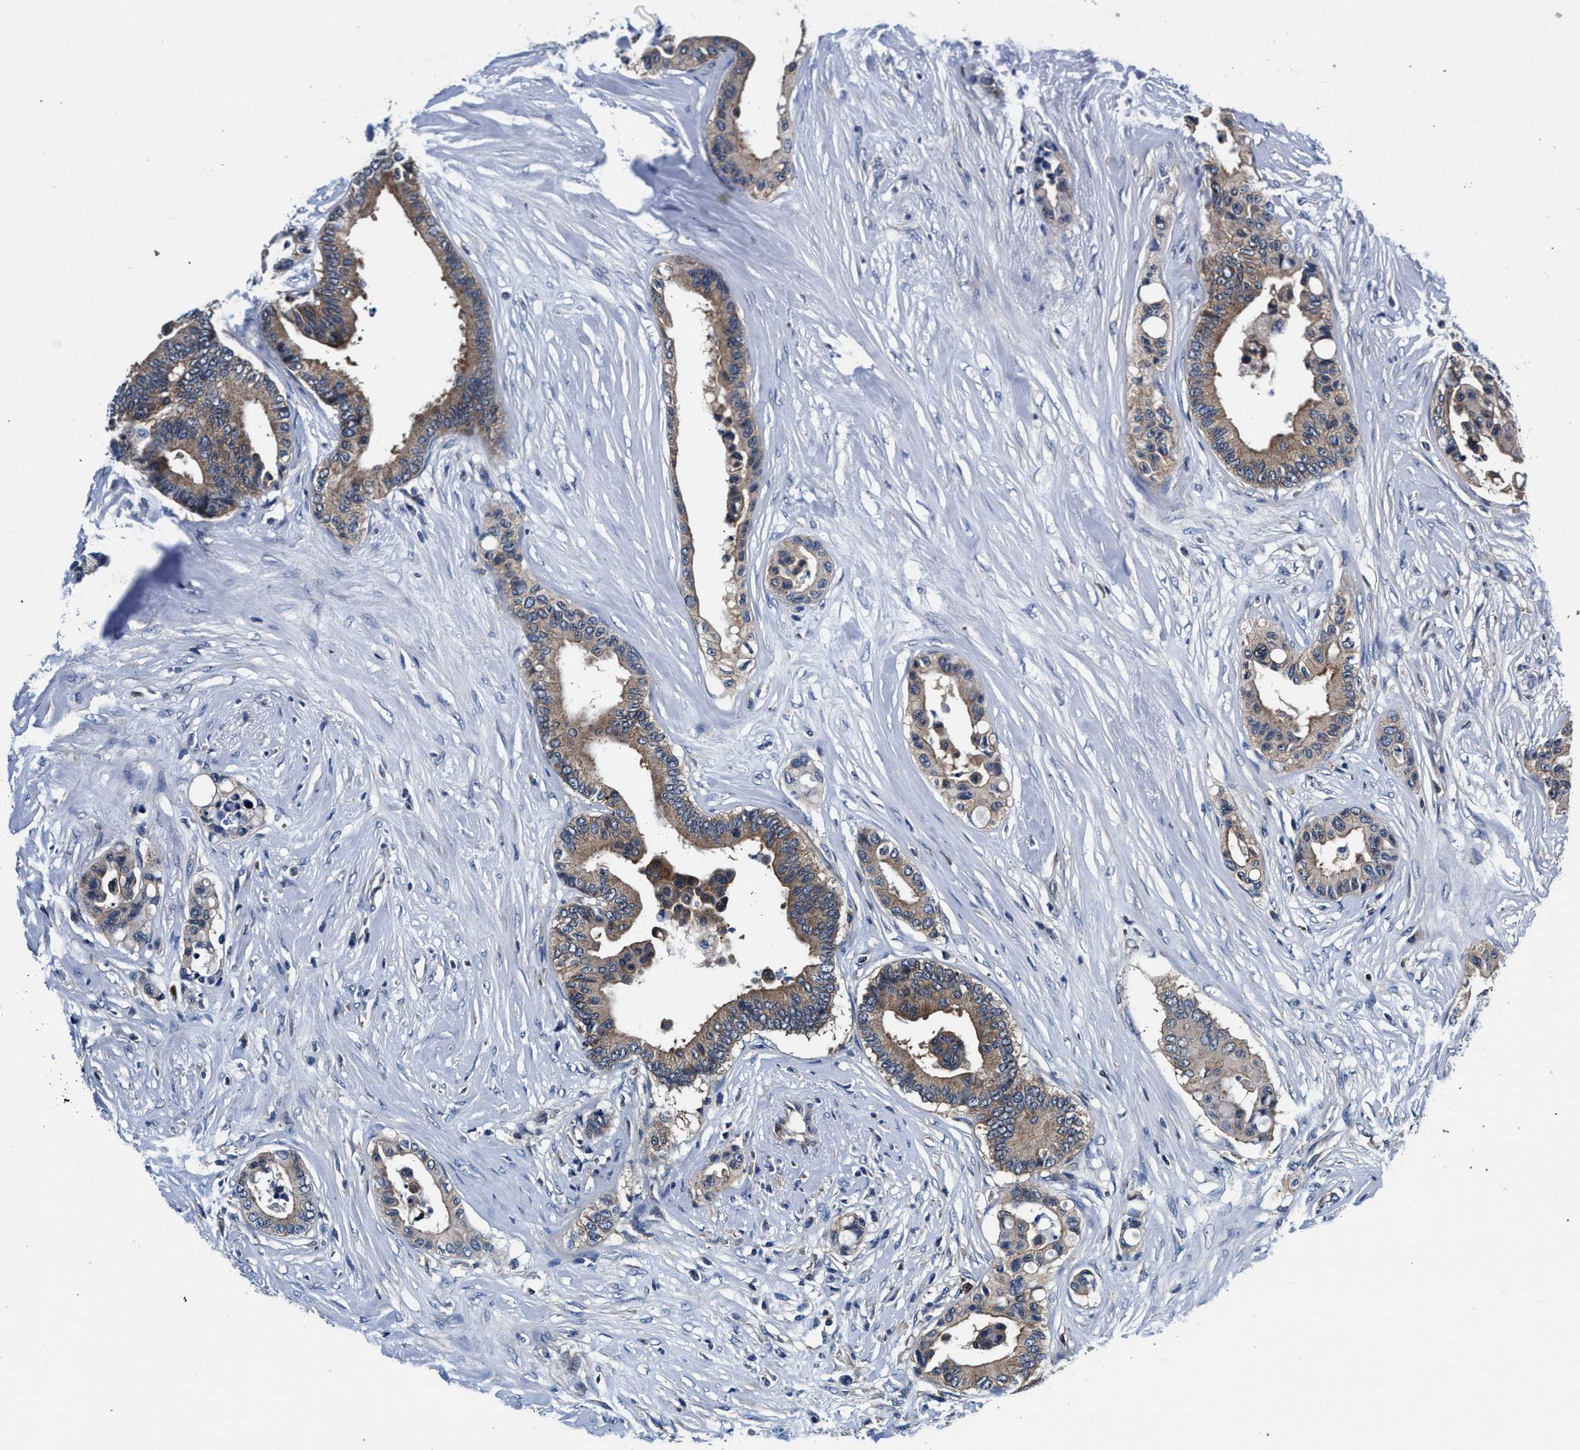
{"staining": {"intensity": "weak", "quantity": ">75%", "location": "cytoplasmic/membranous"}, "tissue": "colorectal cancer", "cell_type": "Tumor cells", "image_type": "cancer", "snomed": [{"axis": "morphology", "description": "Normal tissue, NOS"}, {"axis": "morphology", "description": "Adenocarcinoma, NOS"}, {"axis": "topography", "description": "Colon"}], "caption": "A high-resolution histopathology image shows immunohistochemistry (IHC) staining of colorectal adenocarcinoma, which demonstrates weak cytoplasmic/membranous positivity in approximately >75% of tumor cells.", "gene": "LASP1", "patient": {"sex": "male", "age": 82}}